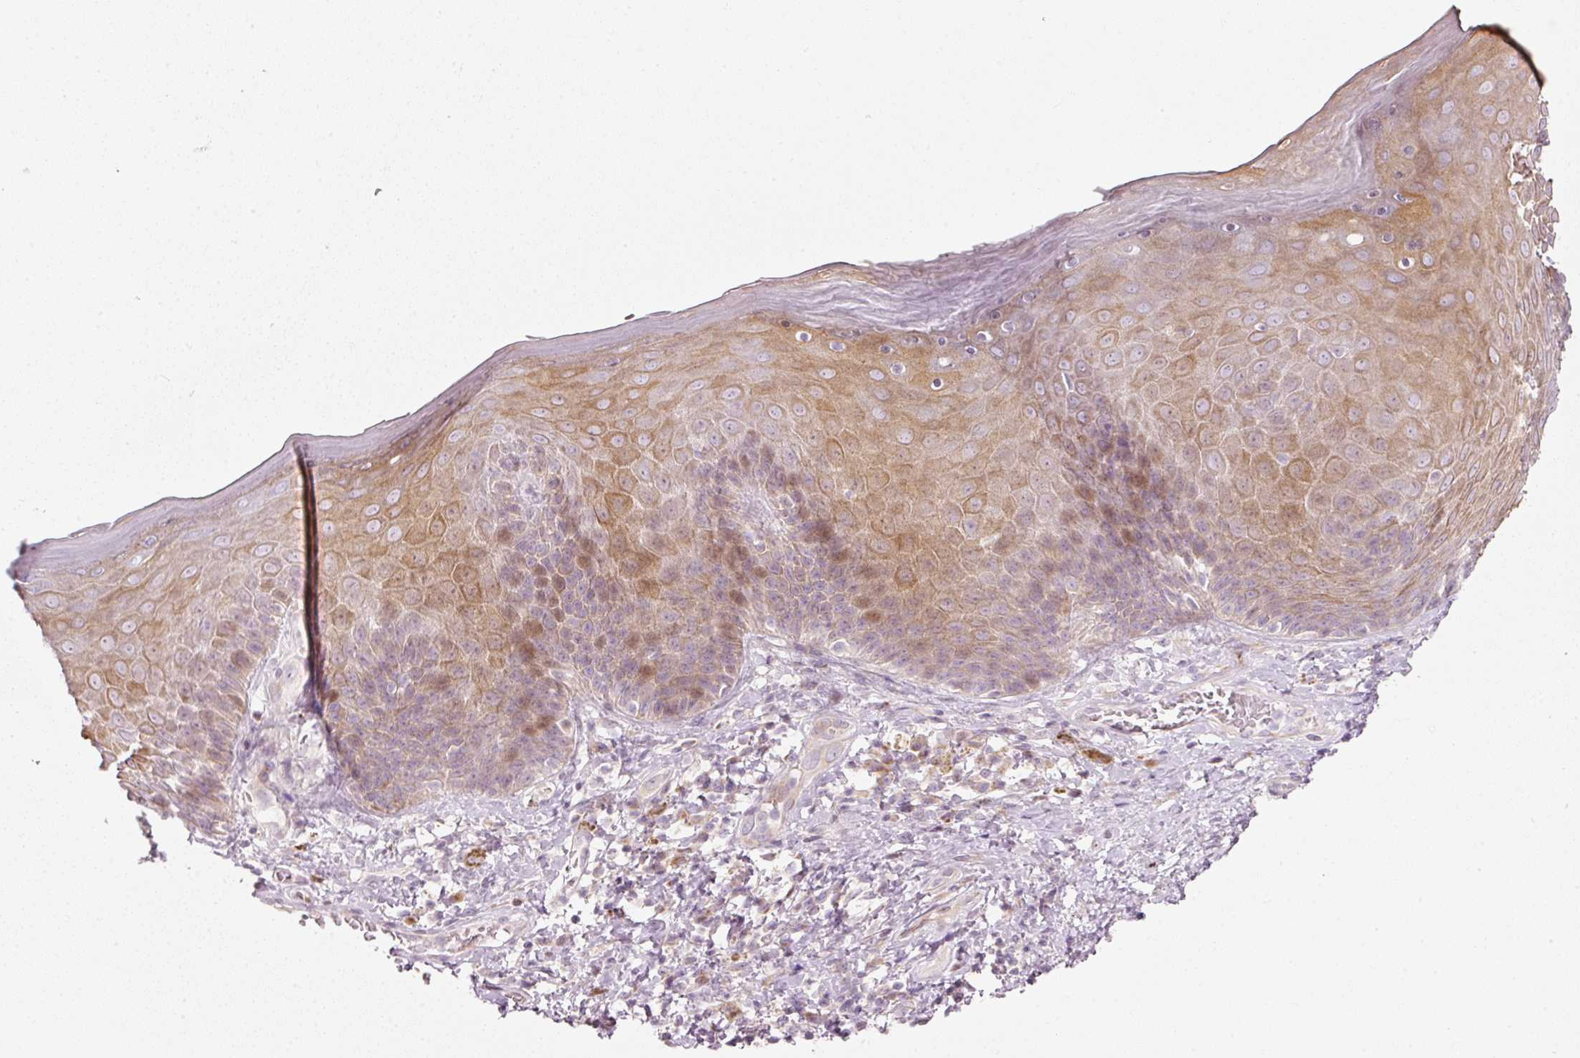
{"staining": {"intensity": "moderate", "quantity": "25%-75%", "location": "cytoplasmic/membranous,nuclear"}, "tissue": "skin", "cell_type": "Epidermal cells", "image_type": "normal", "snomed": [{"axis": "morphology", "description": "Normal tissue, NOS"}, {"axis": "topography", "description": "Anal"}, {"axis": "topography", "description": "Peripheral nerve tissue"}], "caption": "Immunohistochemistry (DAB (3,3'-diaminobenzidine)) staining of unremarkable human skin demonstrates moderate cytoplasmic/membranous,nuclear protein expression in approximately 25%-75% of epidermal cells.", "gene": "SLC20A1", "patient": {"sex": "male", "age": 53}}